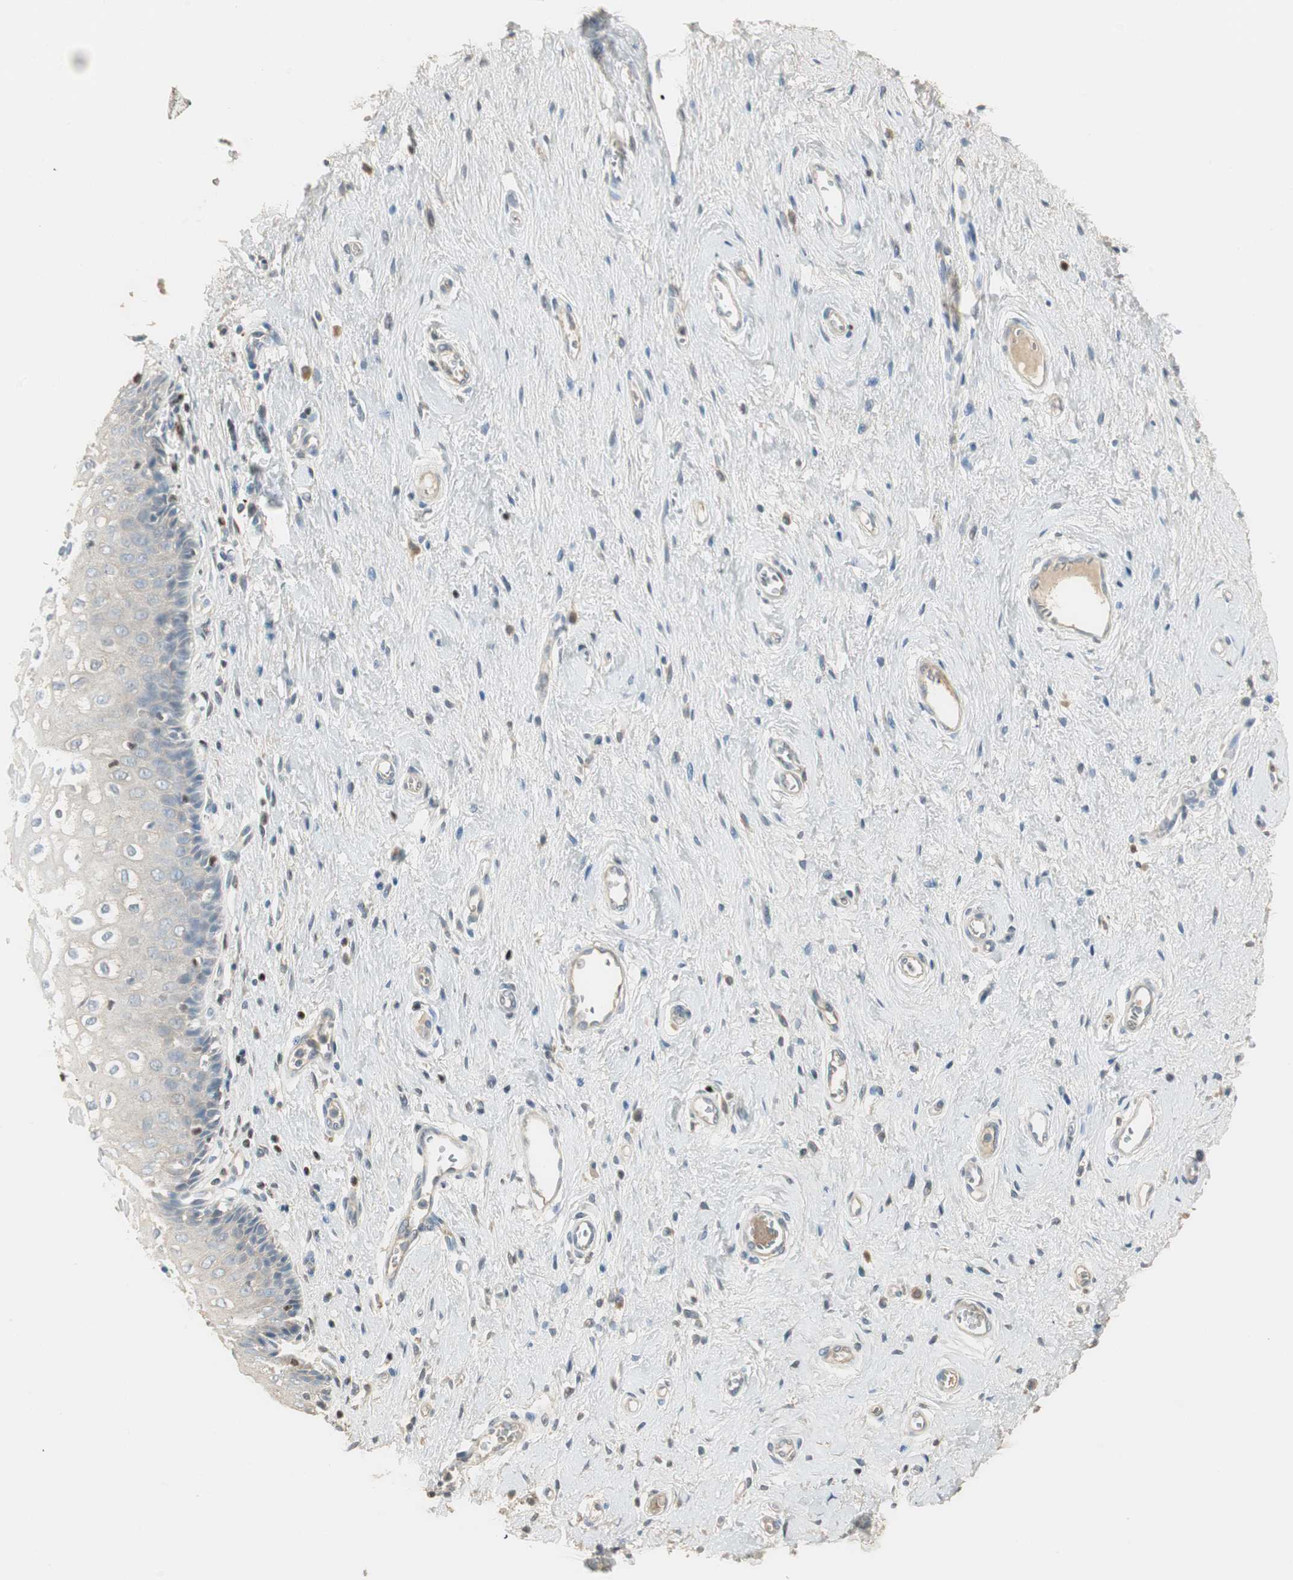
{"staining": {"intensity": "negative", "quantity": "none", "location": "none"}, "tissue": "vagina", "cell_type": "Squamous epithelial cells", "image_type": "normal", "snomed": [{"axis": "morphology", "description": "Normal tissue, NOS"}, {"axis": "topography", "description": "Soft tissue"}, {"axis": "topography", "description": "Vagina"}], "caption": "Protein analysis of normal vagina demonstrates no significant positivity in squamous epithelial cells. (Brightfield microscopy of DAB immunohistochemistry (IHC) at high magnification).", "gene": "RUNX2", "patient": {"sex": "female", "age": 61}}